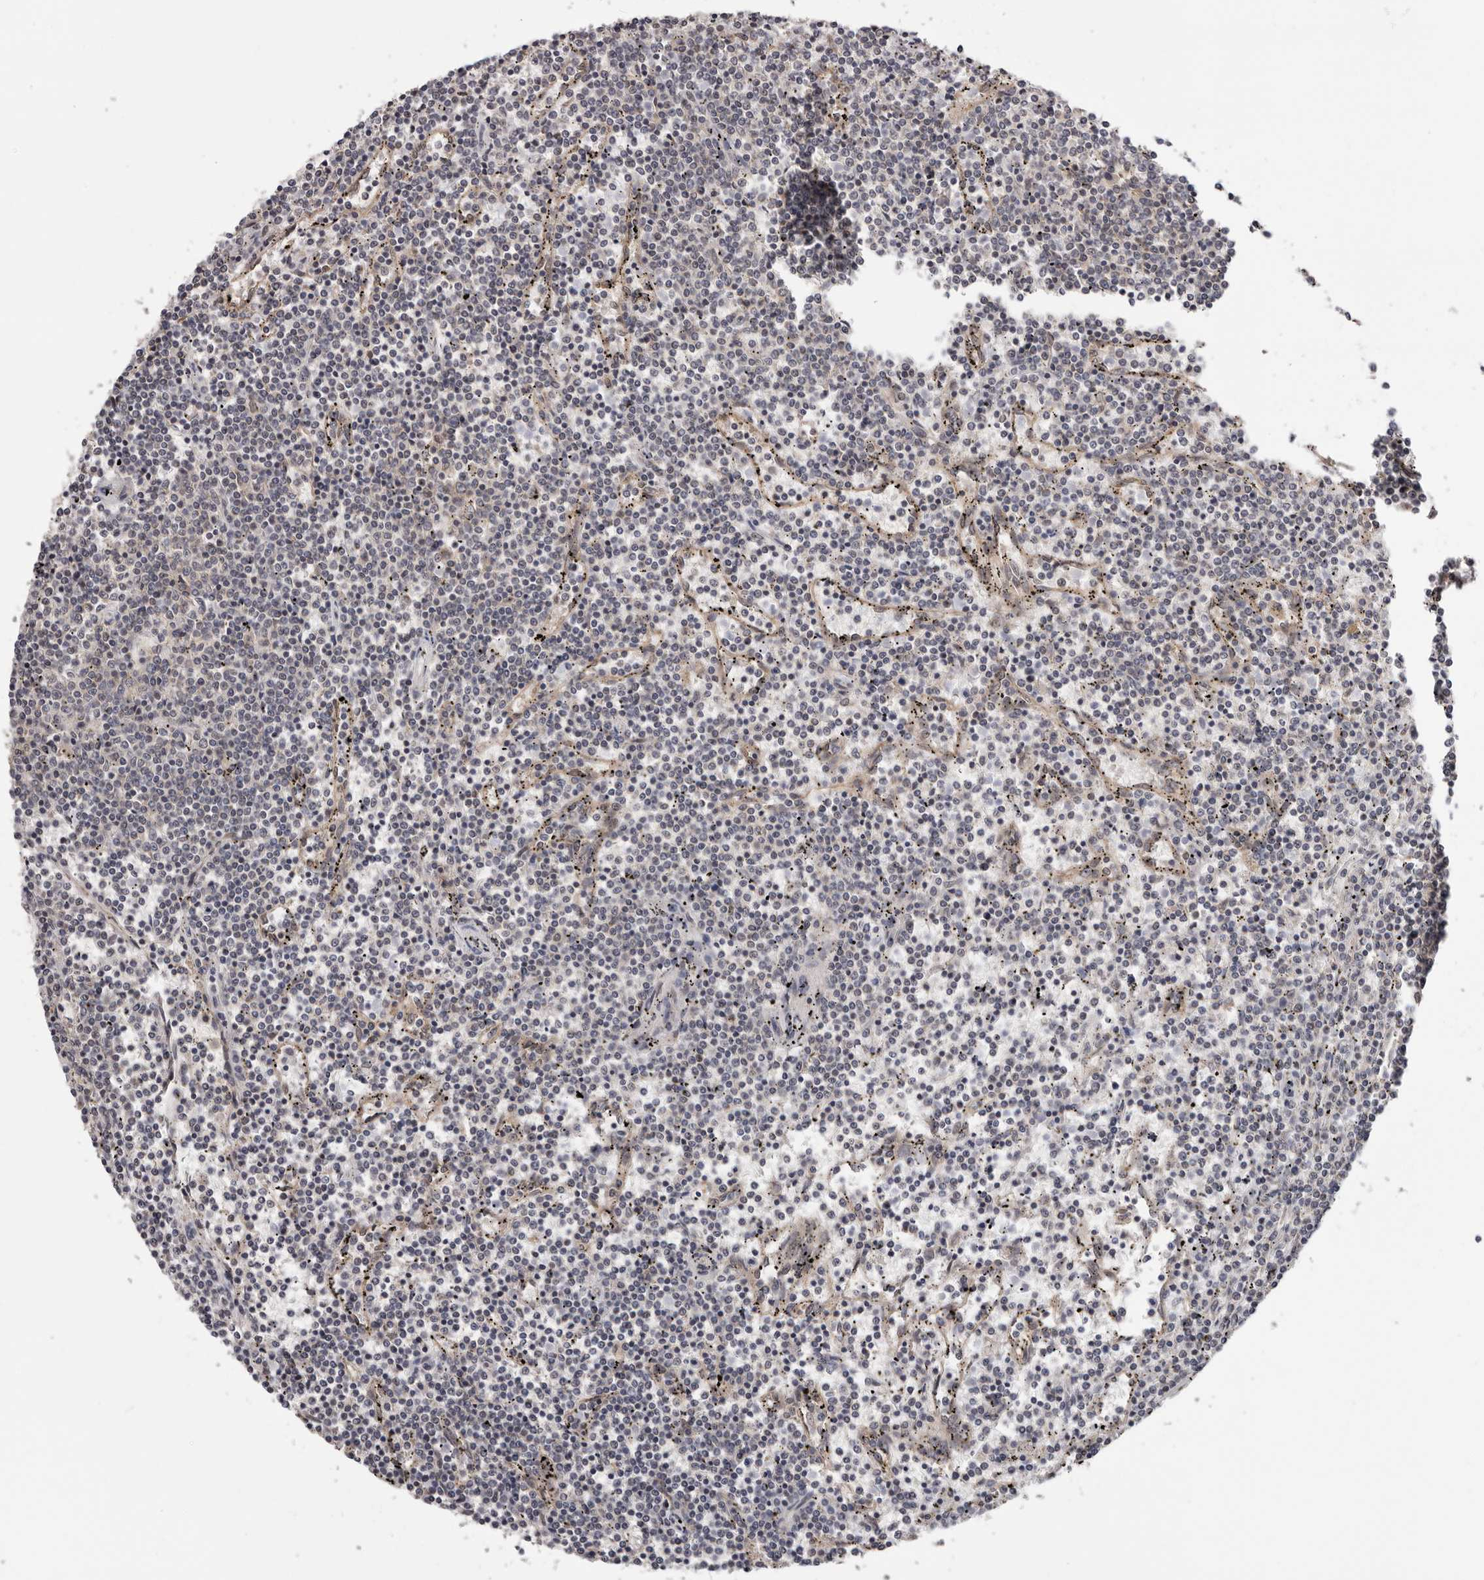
{"staining": {"intensity": "negative", "quantity": "none", "location": "none"}, "tissue": "lymphoma", "cell_type": "Tumor cells", "image_type": "cancer", "snomed": [{"axis": "morphology", "description": "Malignant lymphoma, non-Hodgkin's type, Low grade"}, {"axis": "topography", "description": "Spleen"}], "caption": "DAB immunohistochemical staining of human lymphoma demonstrates no significant positivity in tumor cells. The staining is performed using DAB brown chromogen with nuclei counter-stained in using hematoxylin.", "gene": "MOGAT2", "patient": {"sex": "female", "age": 50}}